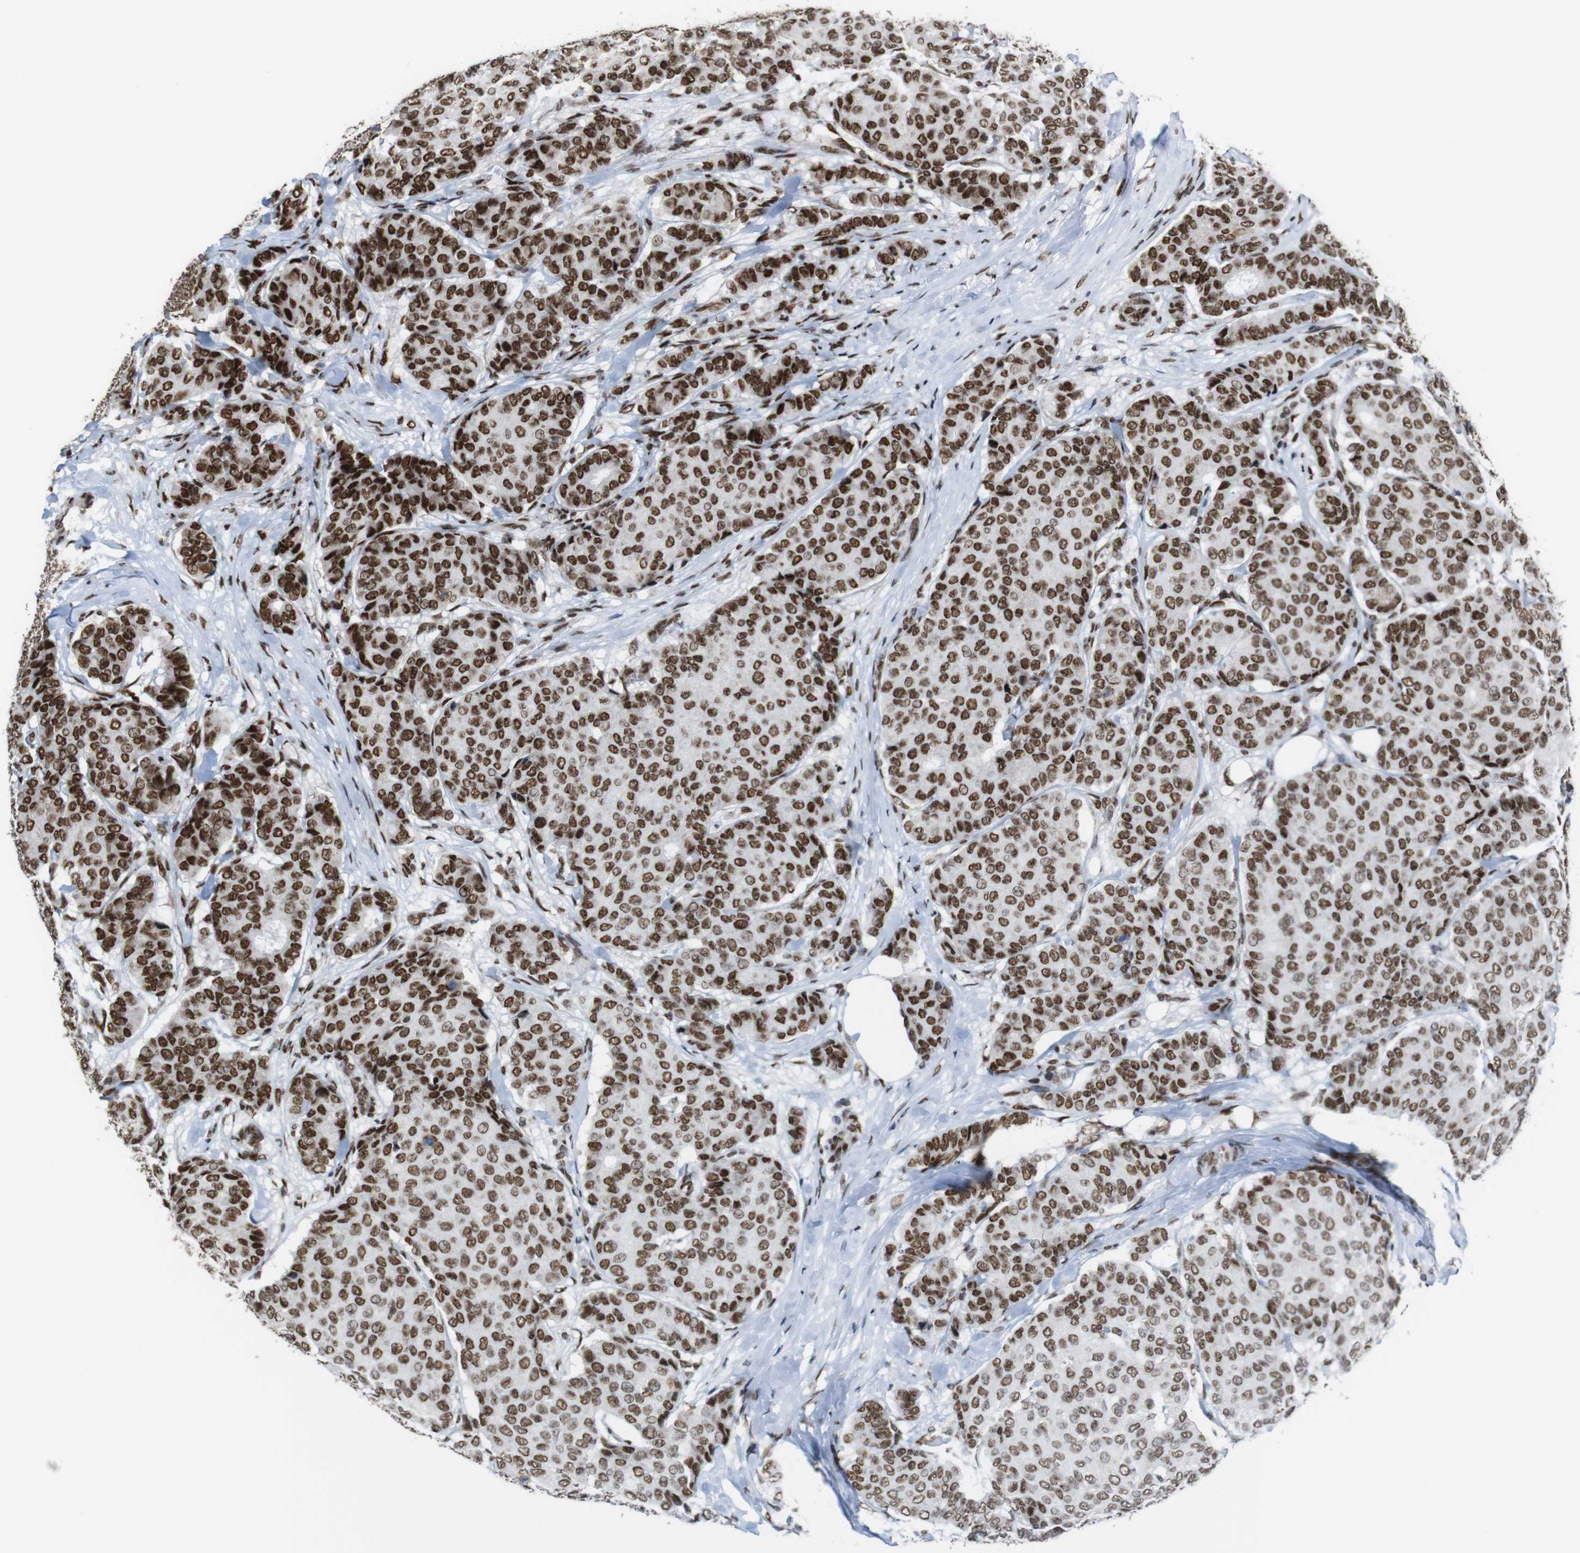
{"staining": {"intensity": "strong", "quantity": ">75%", "location": "nuclear"}, "tissue": "breast cancer", "cell_type": "Tumor cells", "image_type": "cancer", "snomed": [{"axis": "morphology", "description": "Duct carcinoma"}, {"axis": "topography", "description": "Breast"}], "caption": "Breast cancer (intraductal carcinoma) was stained to show a protein in brown. There is high levels of strong nuclear staining in about >75% of tumor cells.", "gene": "ROMO1", "patient": {"sex": "female", "age": 75}}